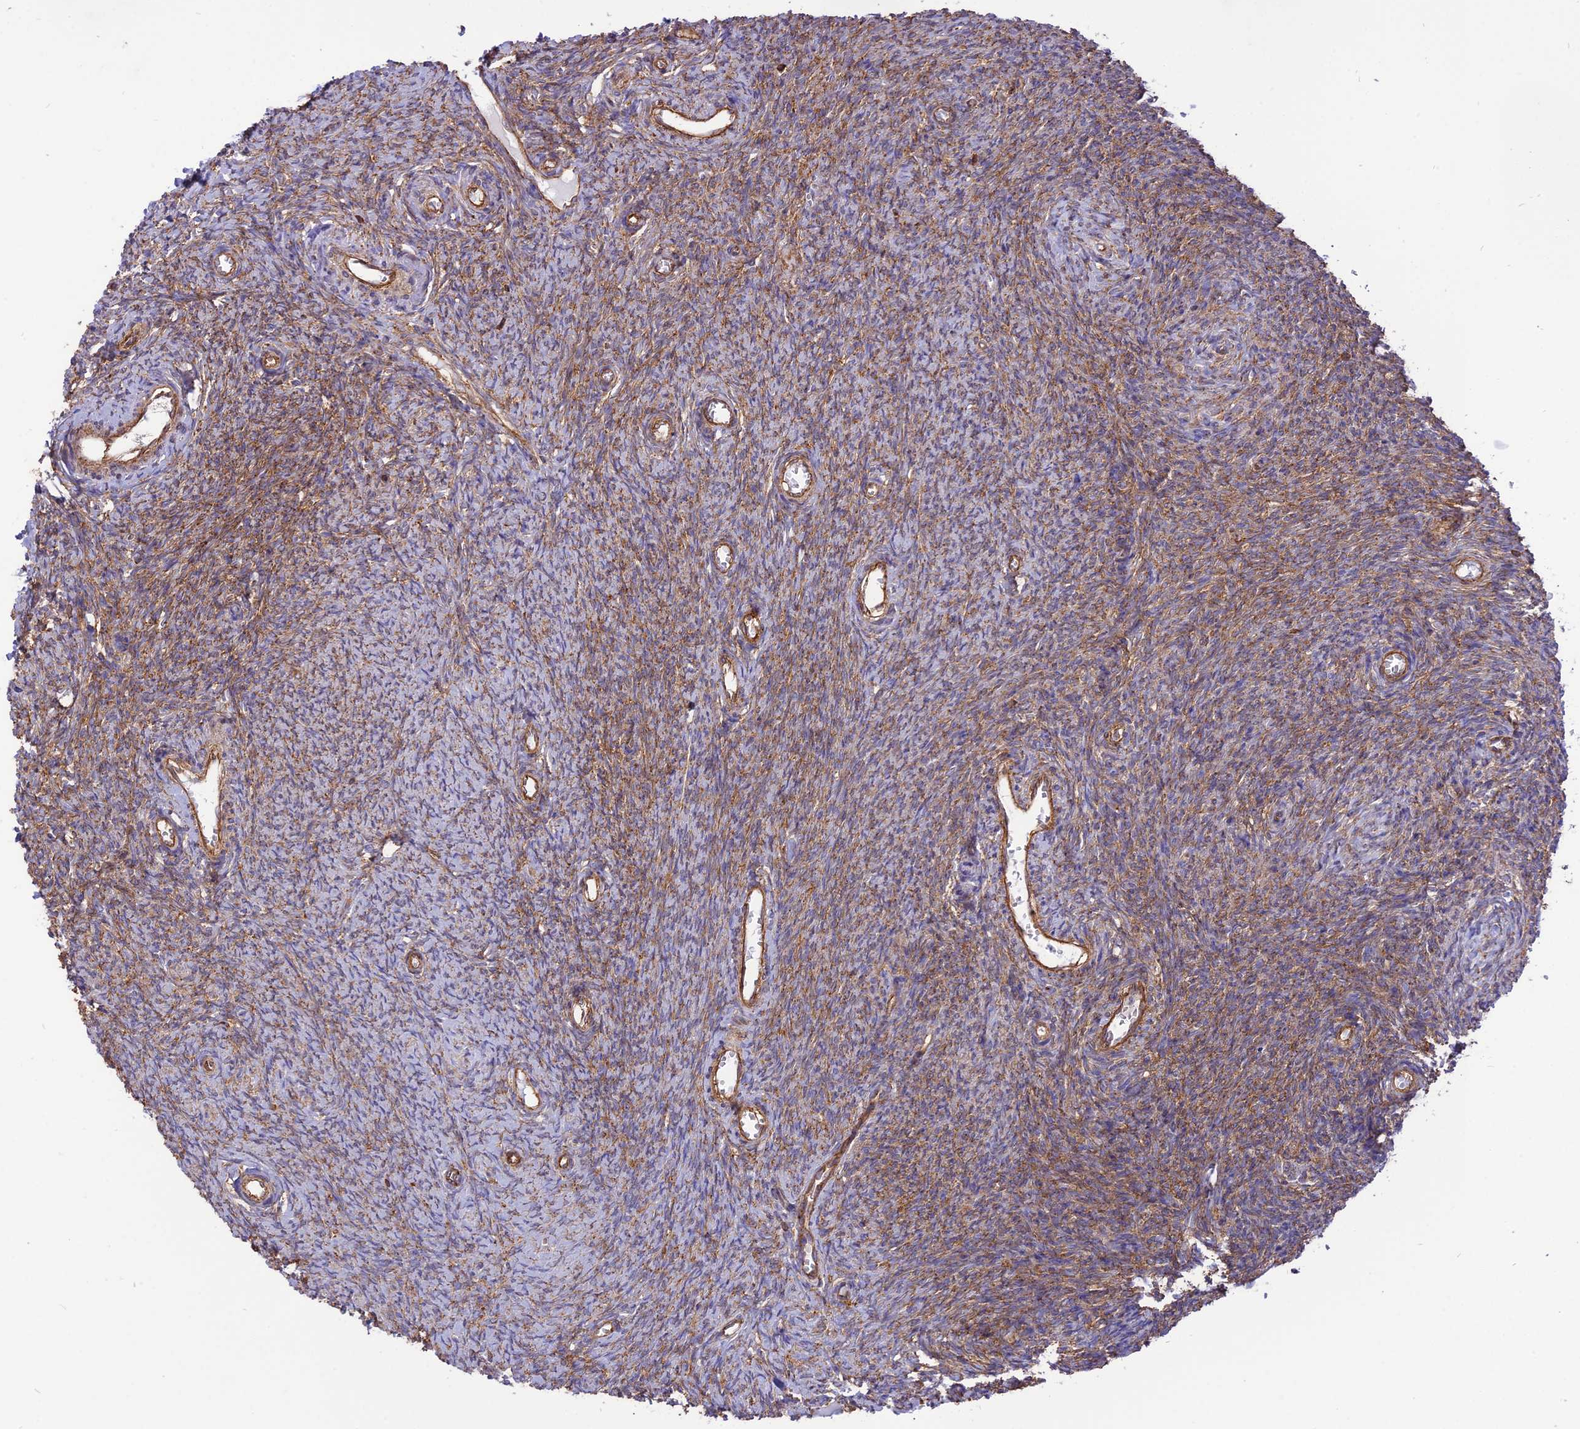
{"staining": {"intensity": "moderate", "quantity": ">75%", "location": "cytoplasmic/membranous"}, "tissue": "ovary", "cell_type": "Follicle cells", "image_type": "normal", "snomed": [{"axis": "morphology", "description": "Normal tissue, NOS"}, {"axis": "topography", "description": "Ovary"}], "caption": "This image shows immunohistochemistry (IHC) staining of benign ovary, with medium moderate cytoplasmic/membranous expression in approximately >75% of follicle cells.", "gene": "SEPTIN9", "patient": {"sex": "female", "age": 44}}